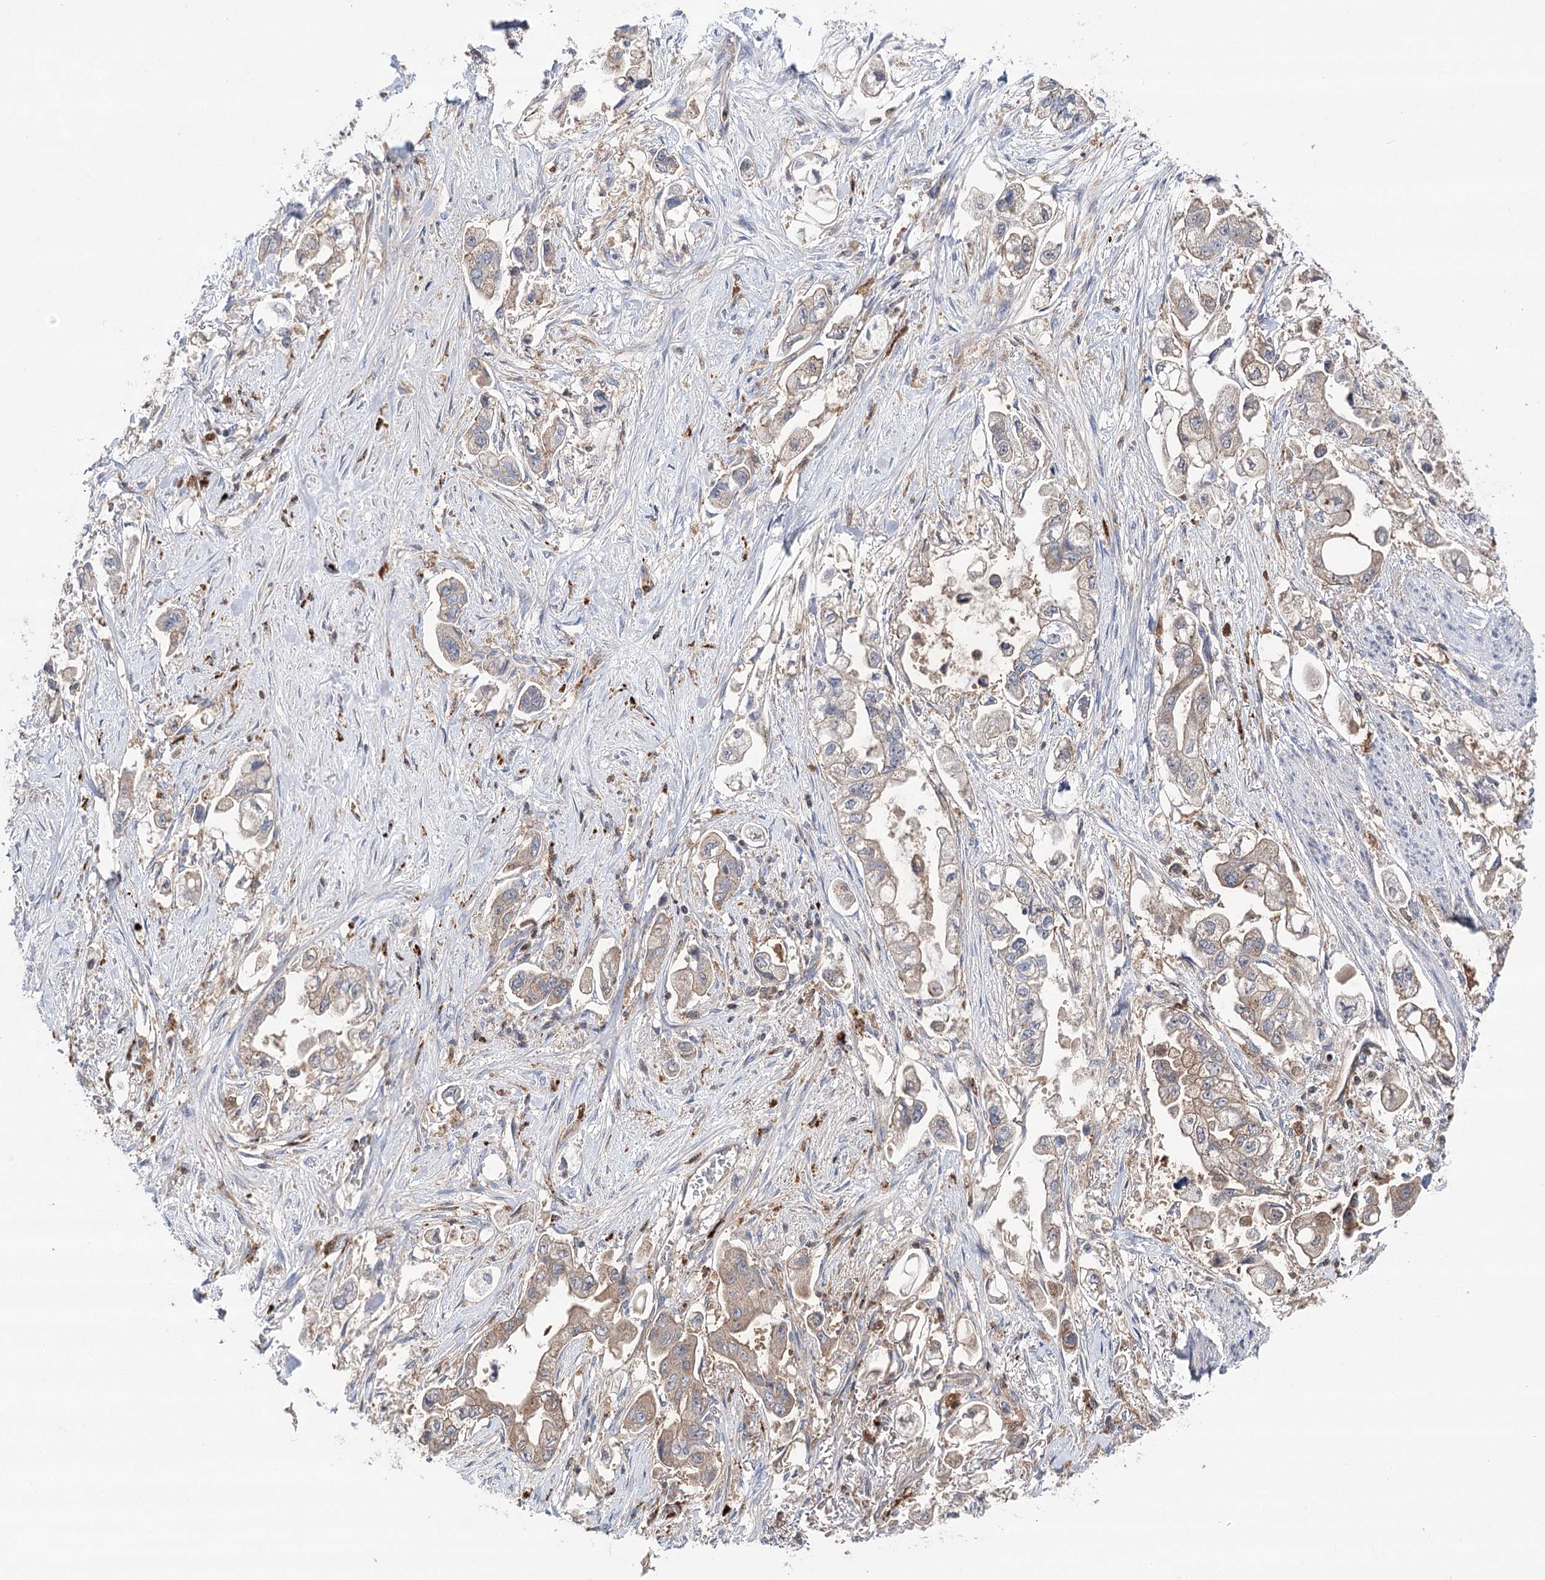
{"staining": {"intensity": "weak", "quantity": "25%-75%", "location": "cytoplasmic/membranous"}, "tissue": "stomach cancer", "cell_type": "Tumor cells", "image_type": "cancer", "snomed": [{"axis": "morphology", "description": "Adenocarcinoma, NOS"}, {"axis": "topography", "description": "Stomach"}], "caption": "Stomach adenocarcinoma stained with a protein marker demonstrates weak staining in tumor cells.", "gene": "VPS37B", "patient": {"sex": "male", "age": 62}}